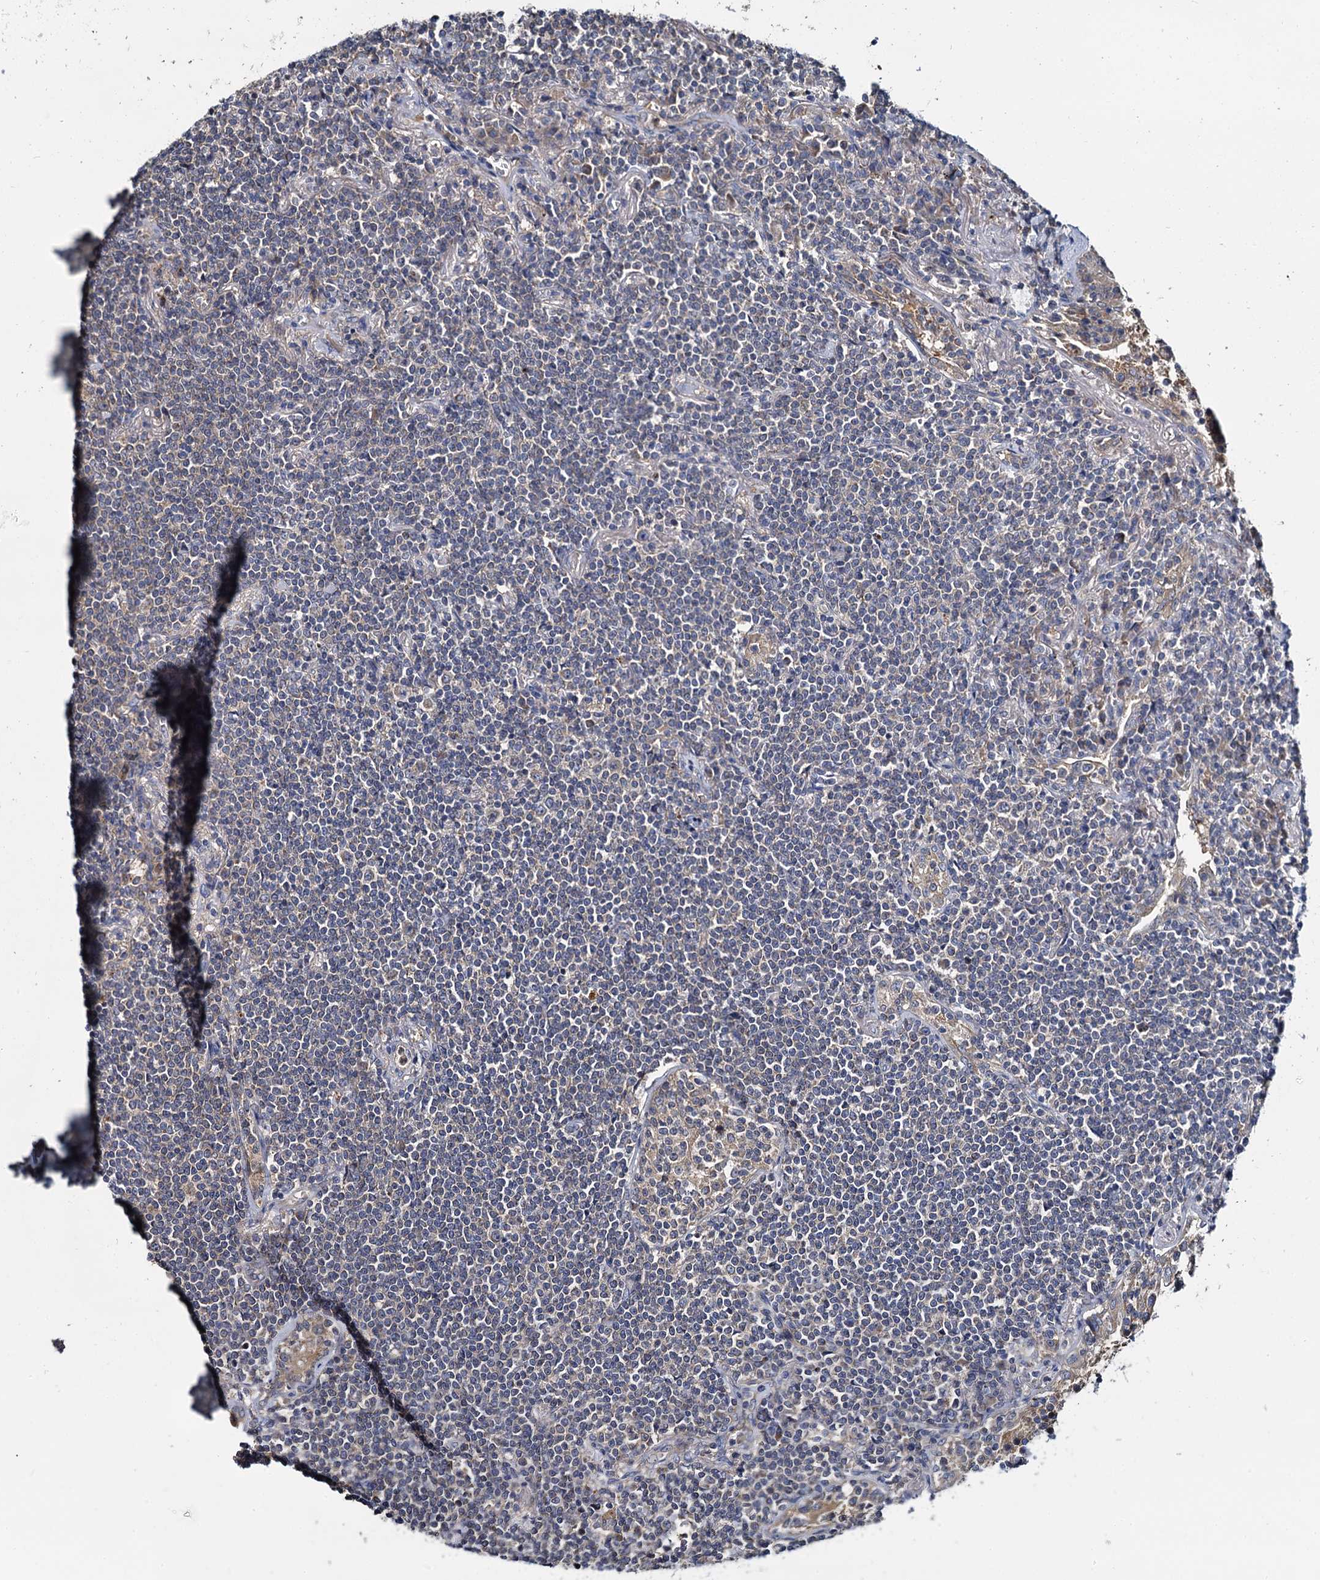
{"staining": {"intensity": "weak", "quantity": "25%-75%", "location": "cytoplasmic/membranous"}, "tissue": "lymphoma", "cell_type": "Tumor cells", "image_type": "cancer", "snomed": [{"axis": "morphology", "description": "Malignant lymphoma, non-Hodgkin's type, Low grade"}, {"axis": "topography", "description": "Lung"}], "caption": "Weak cytoplasmic/membranous protein staining is appreciated in approximately 25%-75% of tumor cells in lymphoma.", "gene": "CEP192", "patient": {"sex": "female", "age": 71}}